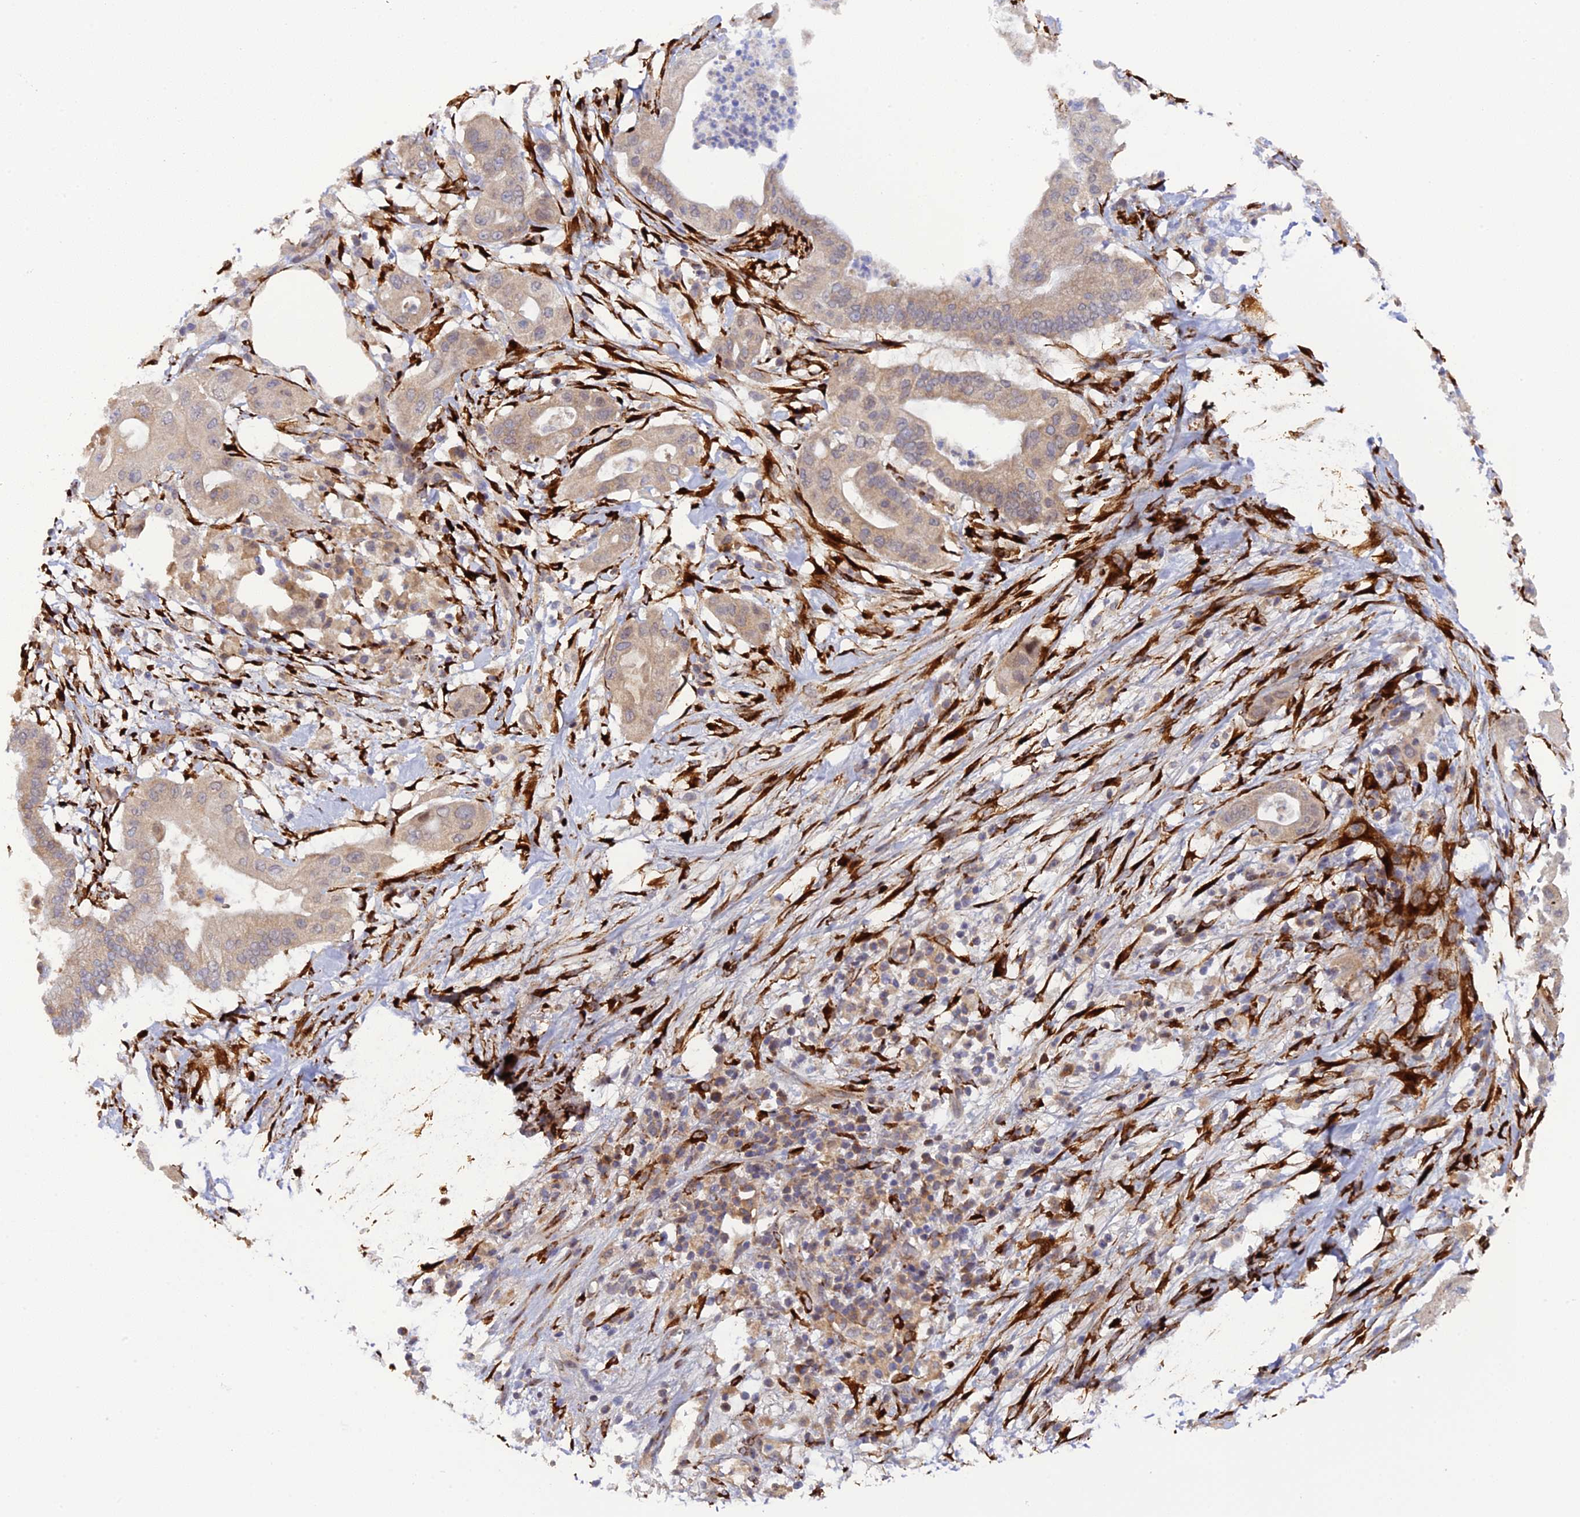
{"staining": {"intensity": "weak", "quantity": ">75%", "location": "cytoplasmic/membranous"}, "tissue": "pancreatic cancer", "cell_type": "Tumor cells", "image_type": "cancer", "snomed": [{"axis": "morphology", "description": "Adenocarcinoma, NOS"}, {"axis": "topography", "description": "Pancreas"}], "caption": "Adenocarcinoma (pancreatic) stained with a brown dye exhibits weak cytoplasmic/membranous positive positivity in approximately >75% of tumor cells.", "gene": "P3H3", "patient": {"sex": "male", "age": 68}}